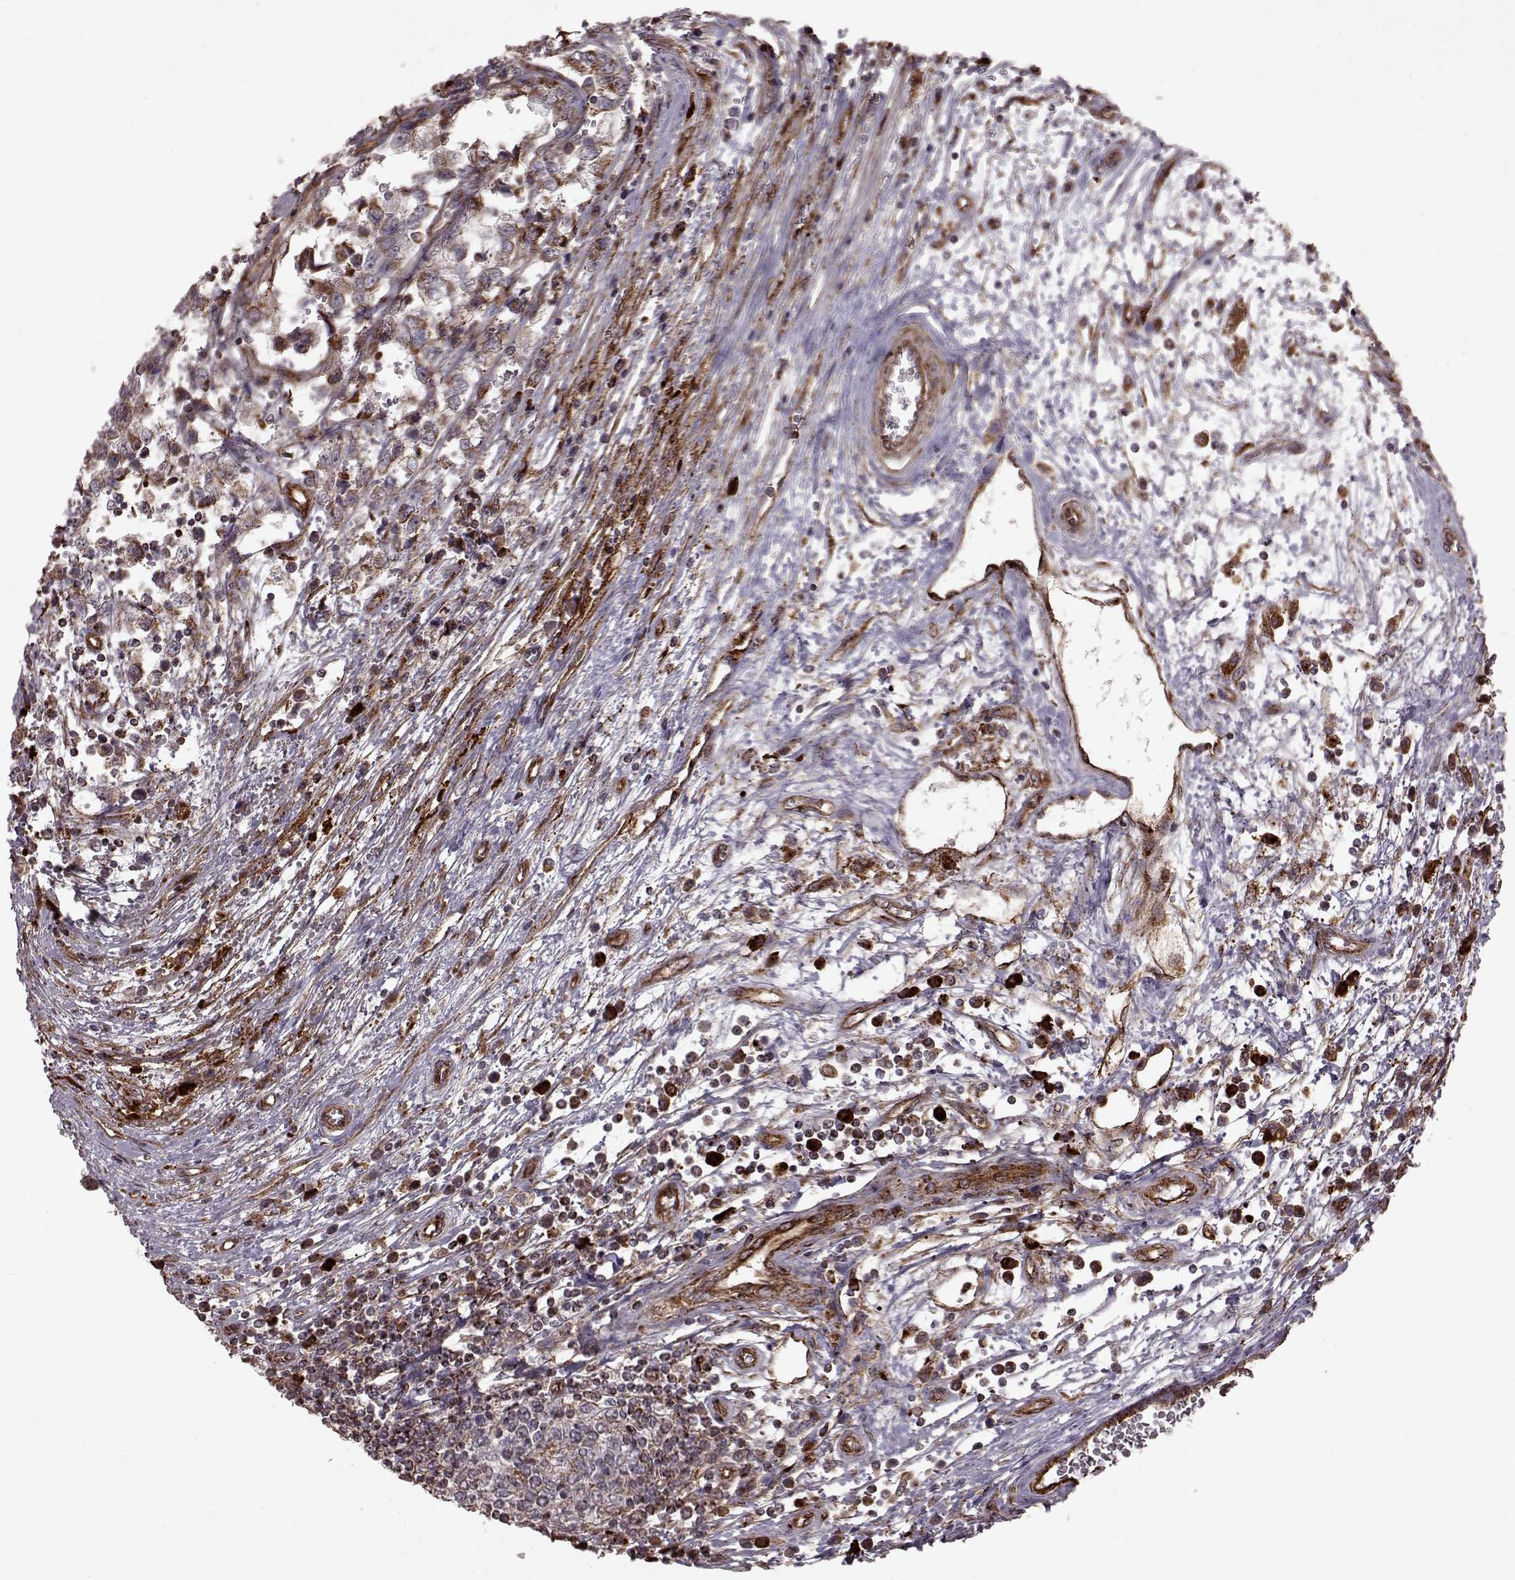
{"staining": {"intensity": "moderate", "quantity": ">75%", "location": "cytoplasmic/membranous"}, "tissue": "testis cancer", "cell_type": "Tumor cells", "image_type": "cancer", "snomed": [{"axis": "morphology", "description": "Normal tissue, NOS"}, {"axis": "morphology", "description": "Seminoma, NOS"}, {"axis": "topography", "description": "Testis"}, {"axis": "topography", "description": "Epididymis"}], "caption": "IHC micrograph of neoplastic tissue: testis cancer (seminoma) stained using immunohistochemistry (IHC) shows medium levels of moderate protein expression localized specifically in the cytoplasmic/membranous of tumor cells, appearing as a cytoplasmic/membranous brown color.", "gene": "FXN", "patient": {"sex": "male", "age": 34}}